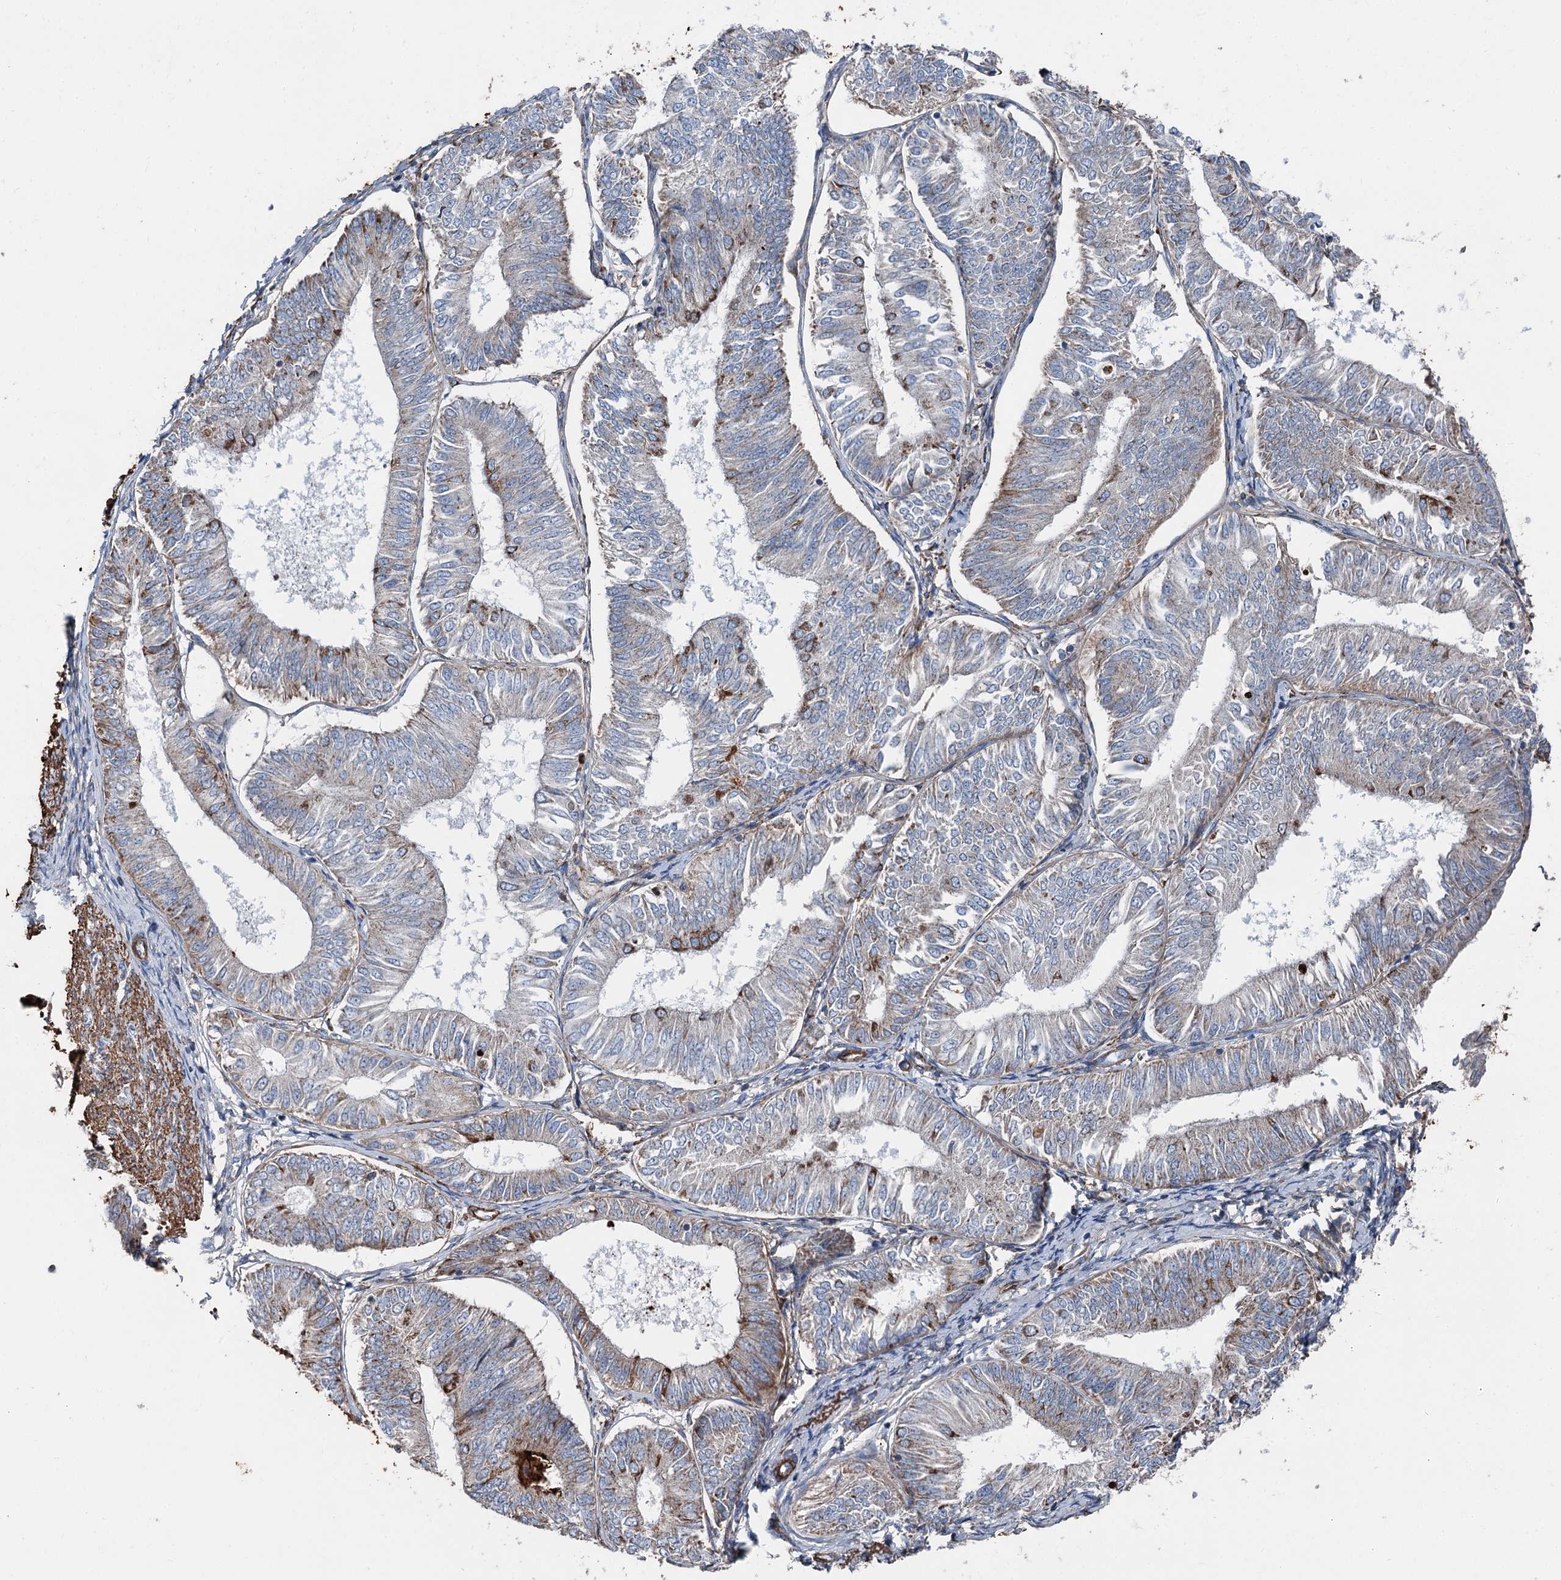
{"staining": {"intensity": "moderate", "quantity": "<25%", "location": "cytoplasmic/membranous"}, "tissue": "endometrial cancer", "cell_type": "Tumor cells", "image_type": "cancer", "snomed": [{"axis": "morphology", "description": "Adenocarcinoma, NOS"}, {"axis": "topography", "description": "Endometrium"}], "caption": "An image showing moderate cytoplasmic/membranous positivity in approximately <25% of tumor cells in endometrial cancer, as visualized by brown immunohistochemical staining.", "gene": "DDIAS", "patient": {"sex": "female", "age": 58}}